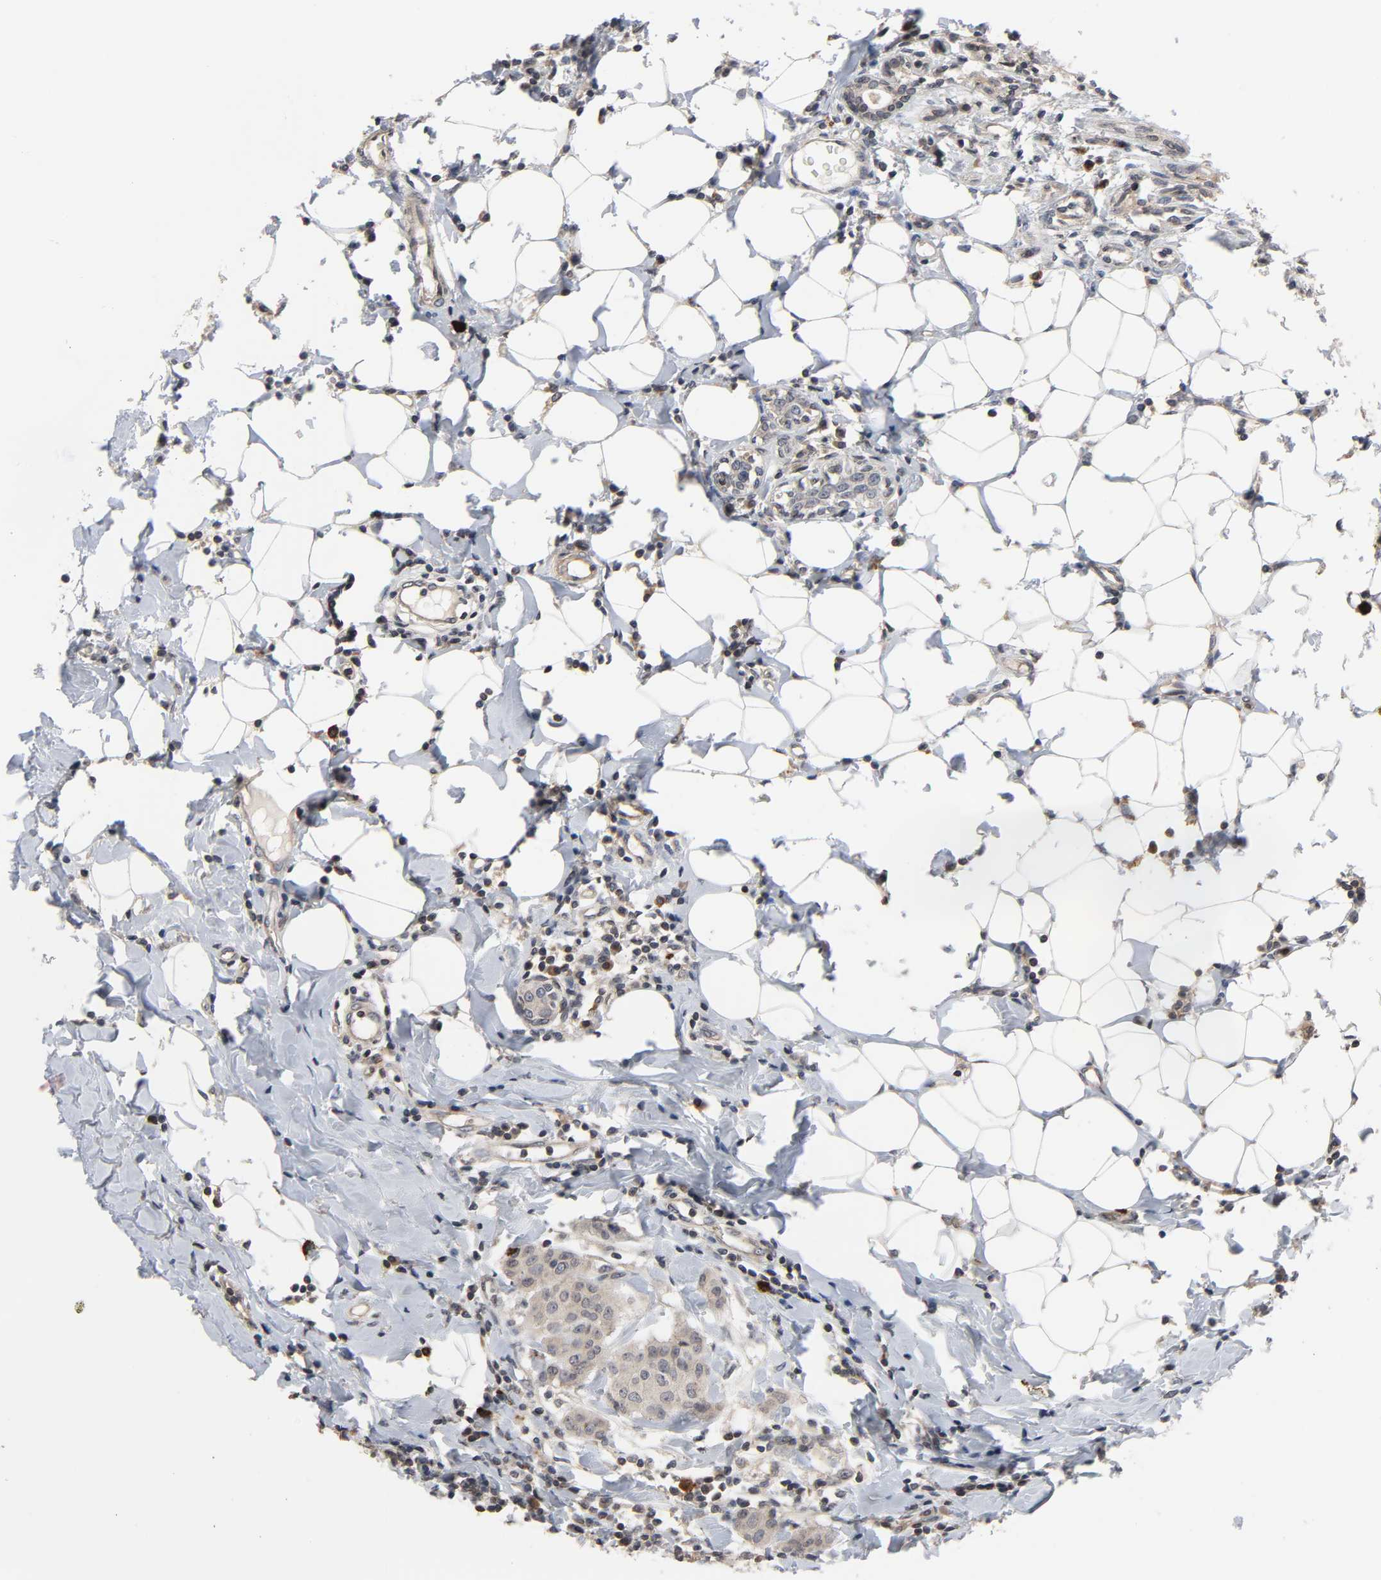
{"staining": {"intensity": "weak", "quantity": ">75%", "location": "cytoplasmic/membranous"}, "tissue": "breast cancer", "cell_type": "Tumor cells", "image_type": "cancer", "snomed": [{"axis": "morphology", "description": "Duct carcinoma"}, {"axis": "topography", "description": "Breast"}], "caption": "Protein expression by IHC shows weak cytoplasmic/membranous expression in about >75% of tumor cells in breast cancer.", "gene": "CCDC175", "patient": {"sex": "female", "age": 40}}